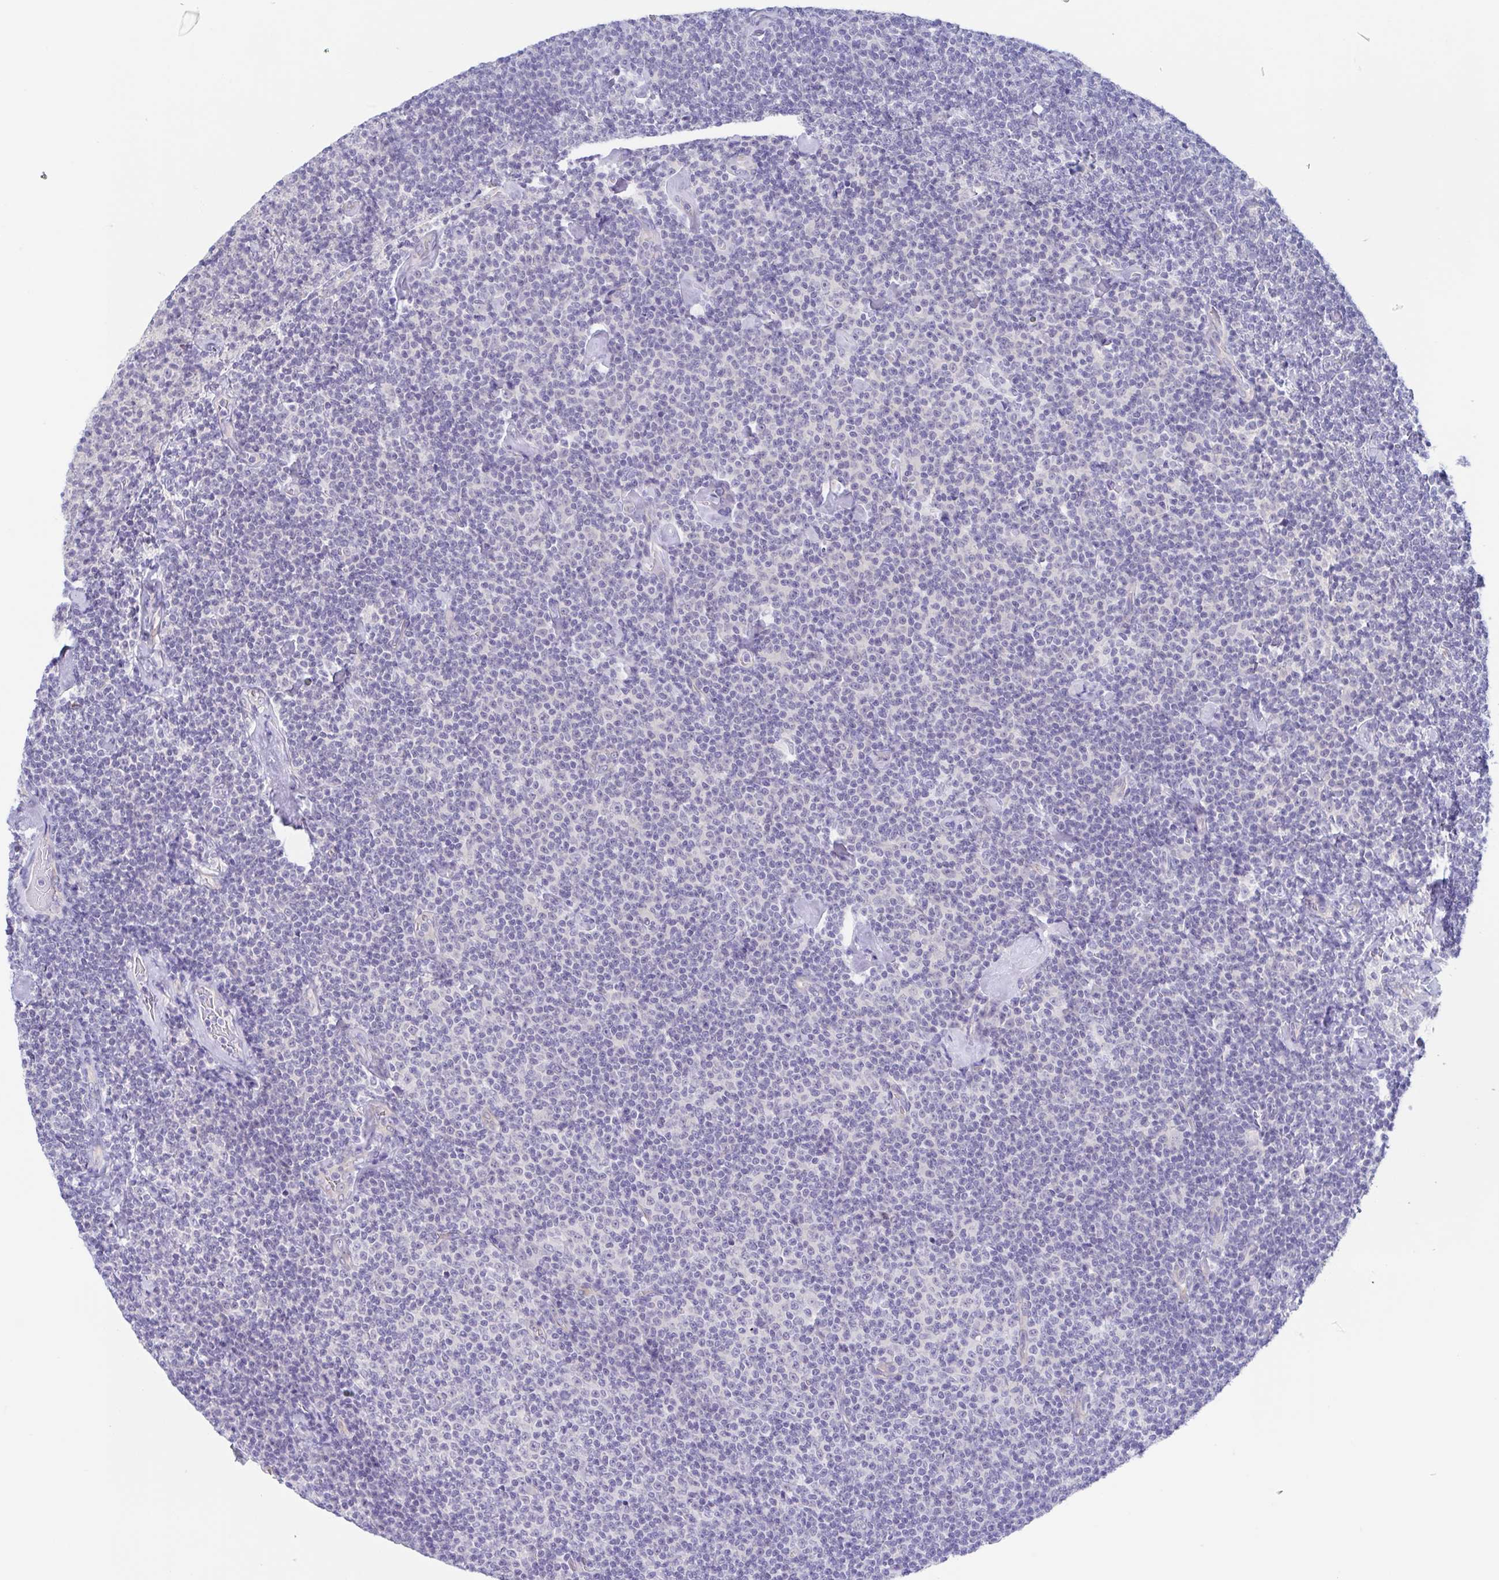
{"staining": {"intensity": "negative", "quantity": "none", "location": "none"}, "tissue": "lymphoma", "cell_type": "Tumor cells", "image_type": "cancer", "snomed": [{"axis": "morphology", "description": "Malignant lymphoma, non-Hodgkin's type, Low grade"}, {"axis": "topography", "description": "Lymph node"}], "caption": "Protein analysis of lymphoma exhibits no significant staining in tumor cells. (DAB IHC, high magnification).", "gene": "TEX12", "patient": {"sex": "male", "age": 81}}